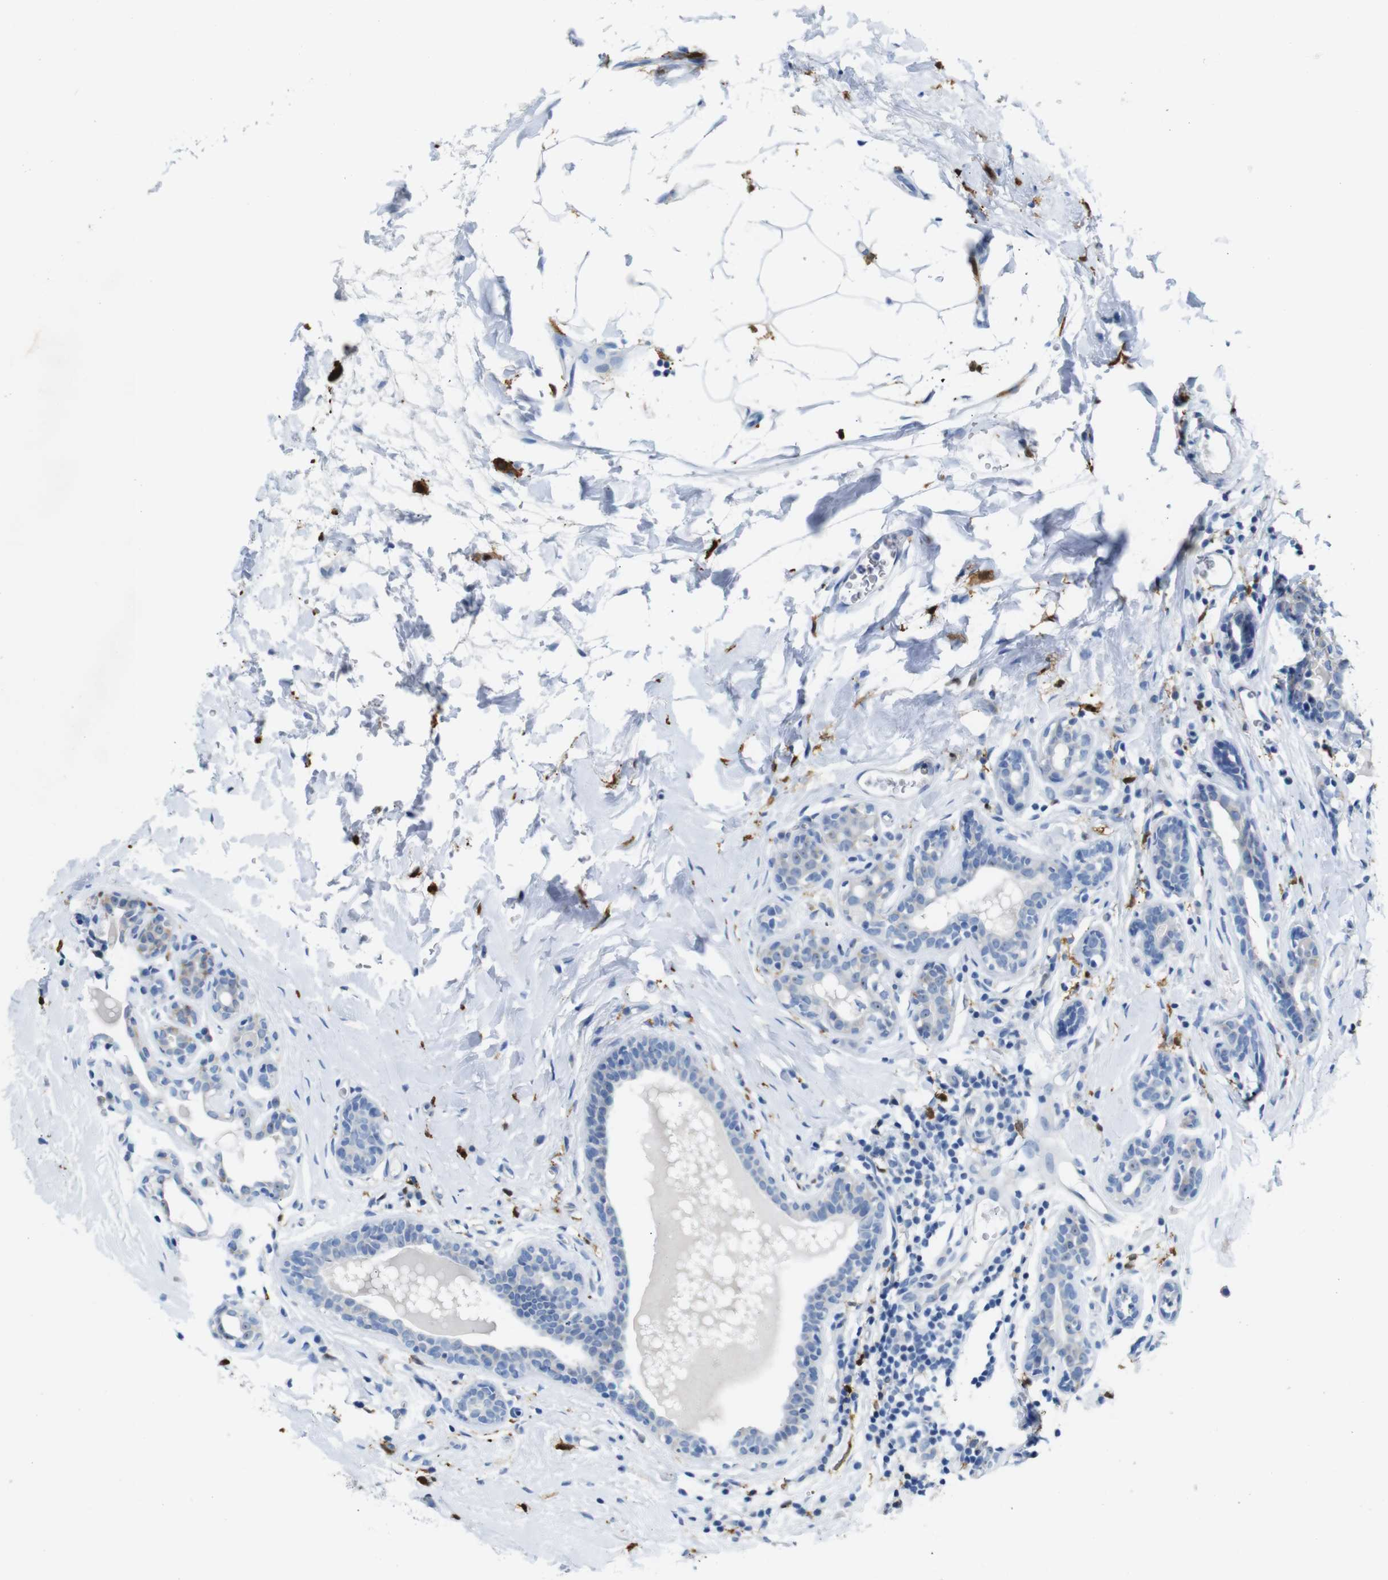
{"staining": {"intensity": "negative", "quantity": "none", "location": "none"}, "tissue": "breast cancer", "cell_type": "Tumor cells", "image_type": "cancer", "snomed": [{"axis": "morphology", "description": "Normal tissue, NOS"}, {"axis": "morphology", "description": "Duct carcinoma"}, {"axis": "topography", "description": "Breast"}], "caption": "Tumor cells are negative for brown protein staining in breast cancer (infiltrating ductal carcinoma).", "gene": "C1orf210", "patient": {"sex": "female", "age": 40}}